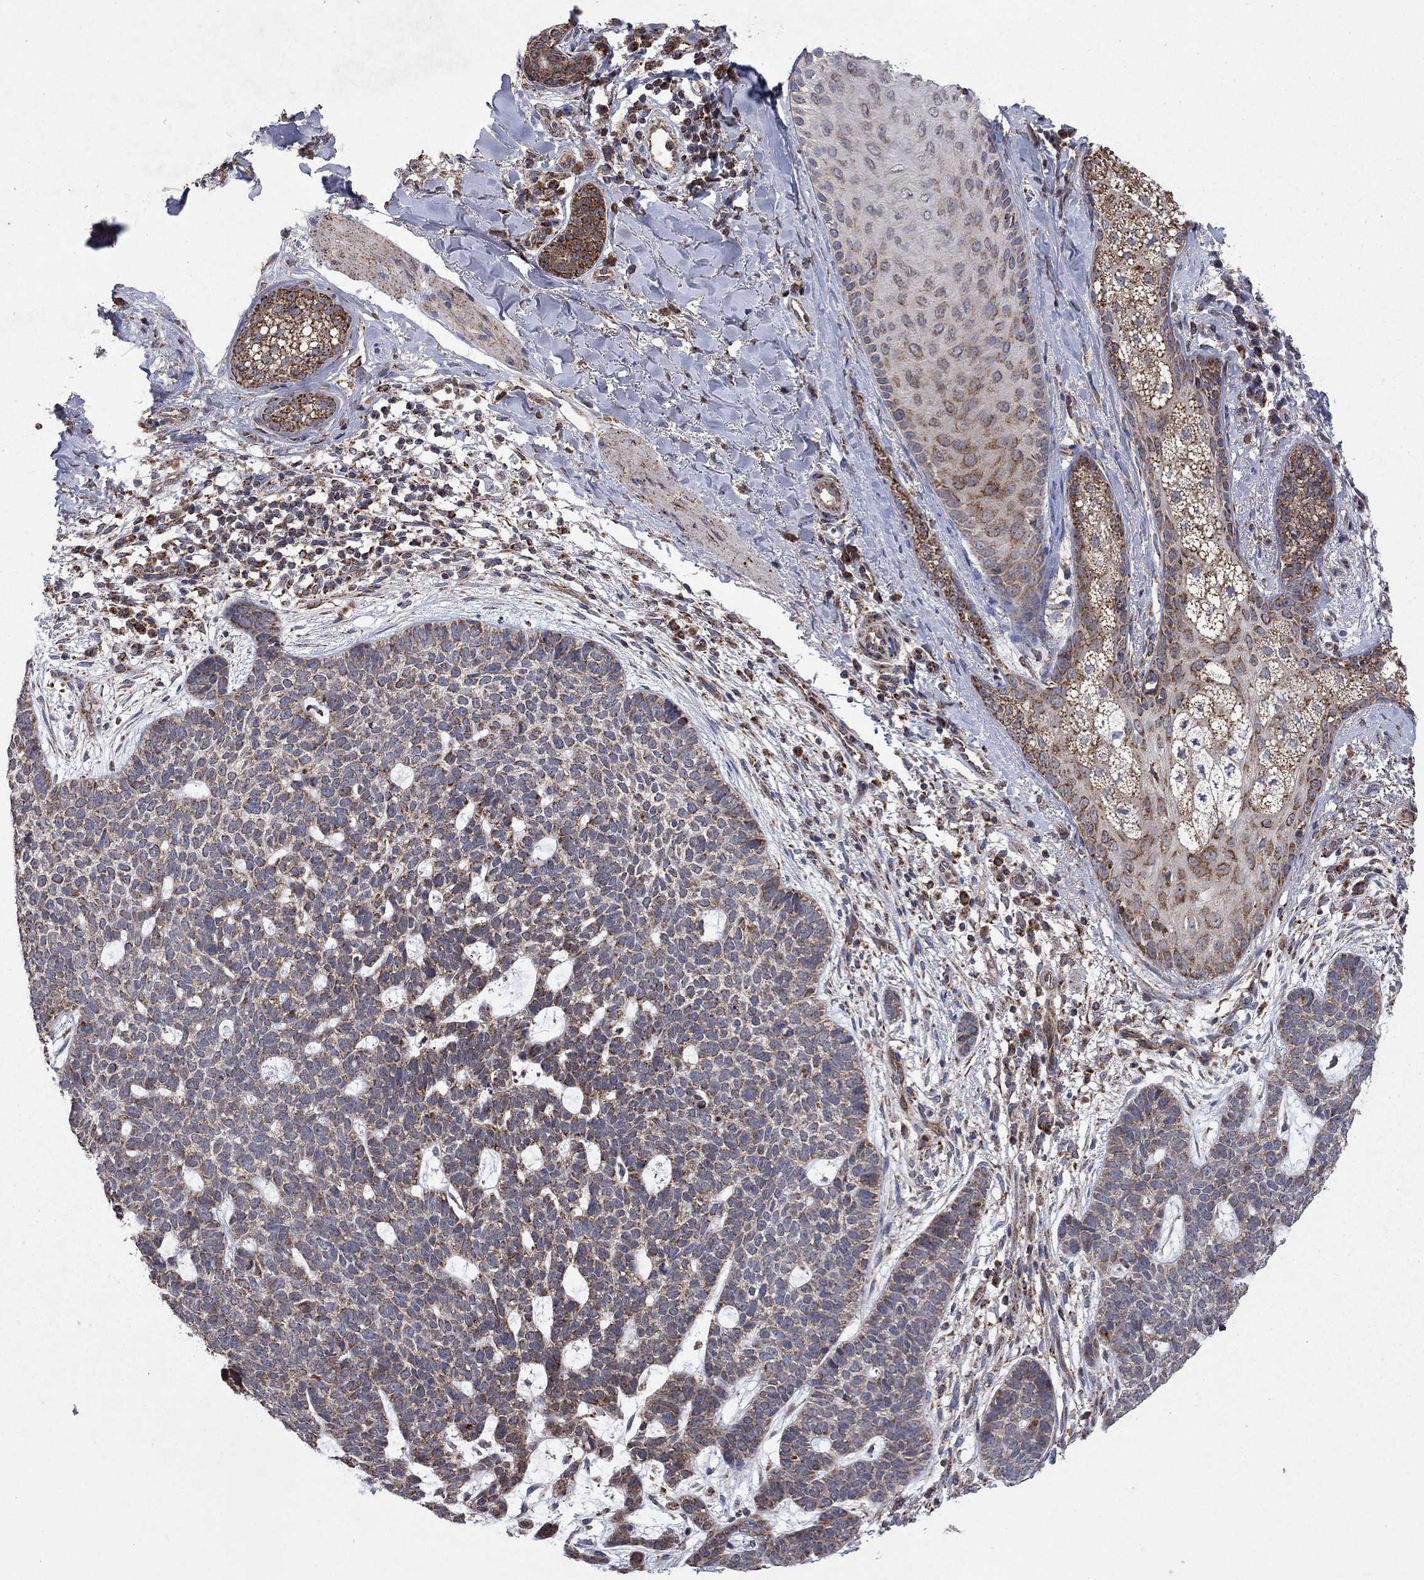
{"staining": {"intensity": "moderate", "quantity": "25%-75%", "location": "cytoplasmic/membranous"}, "tissue": "skin cancer", "cell_type": "Tumor cells", "image_type": "cancer", "snomed": [{"axis": "morphology", "description": "Squamous cell carcinoma, NOS"}, {"axis": "topography", "description": "Skin"}], "caption": "The histopathology image exhibits staining of skin squamous cell carcinoma, revealing moderate cytoplasmic/membranous protein expression (brown color) within tumor cells. (brown staining indicates protein expression, while blue staining denotes nuclei).", "gene": "DPH1", "patient": {"sex": "male", "age": 88}}